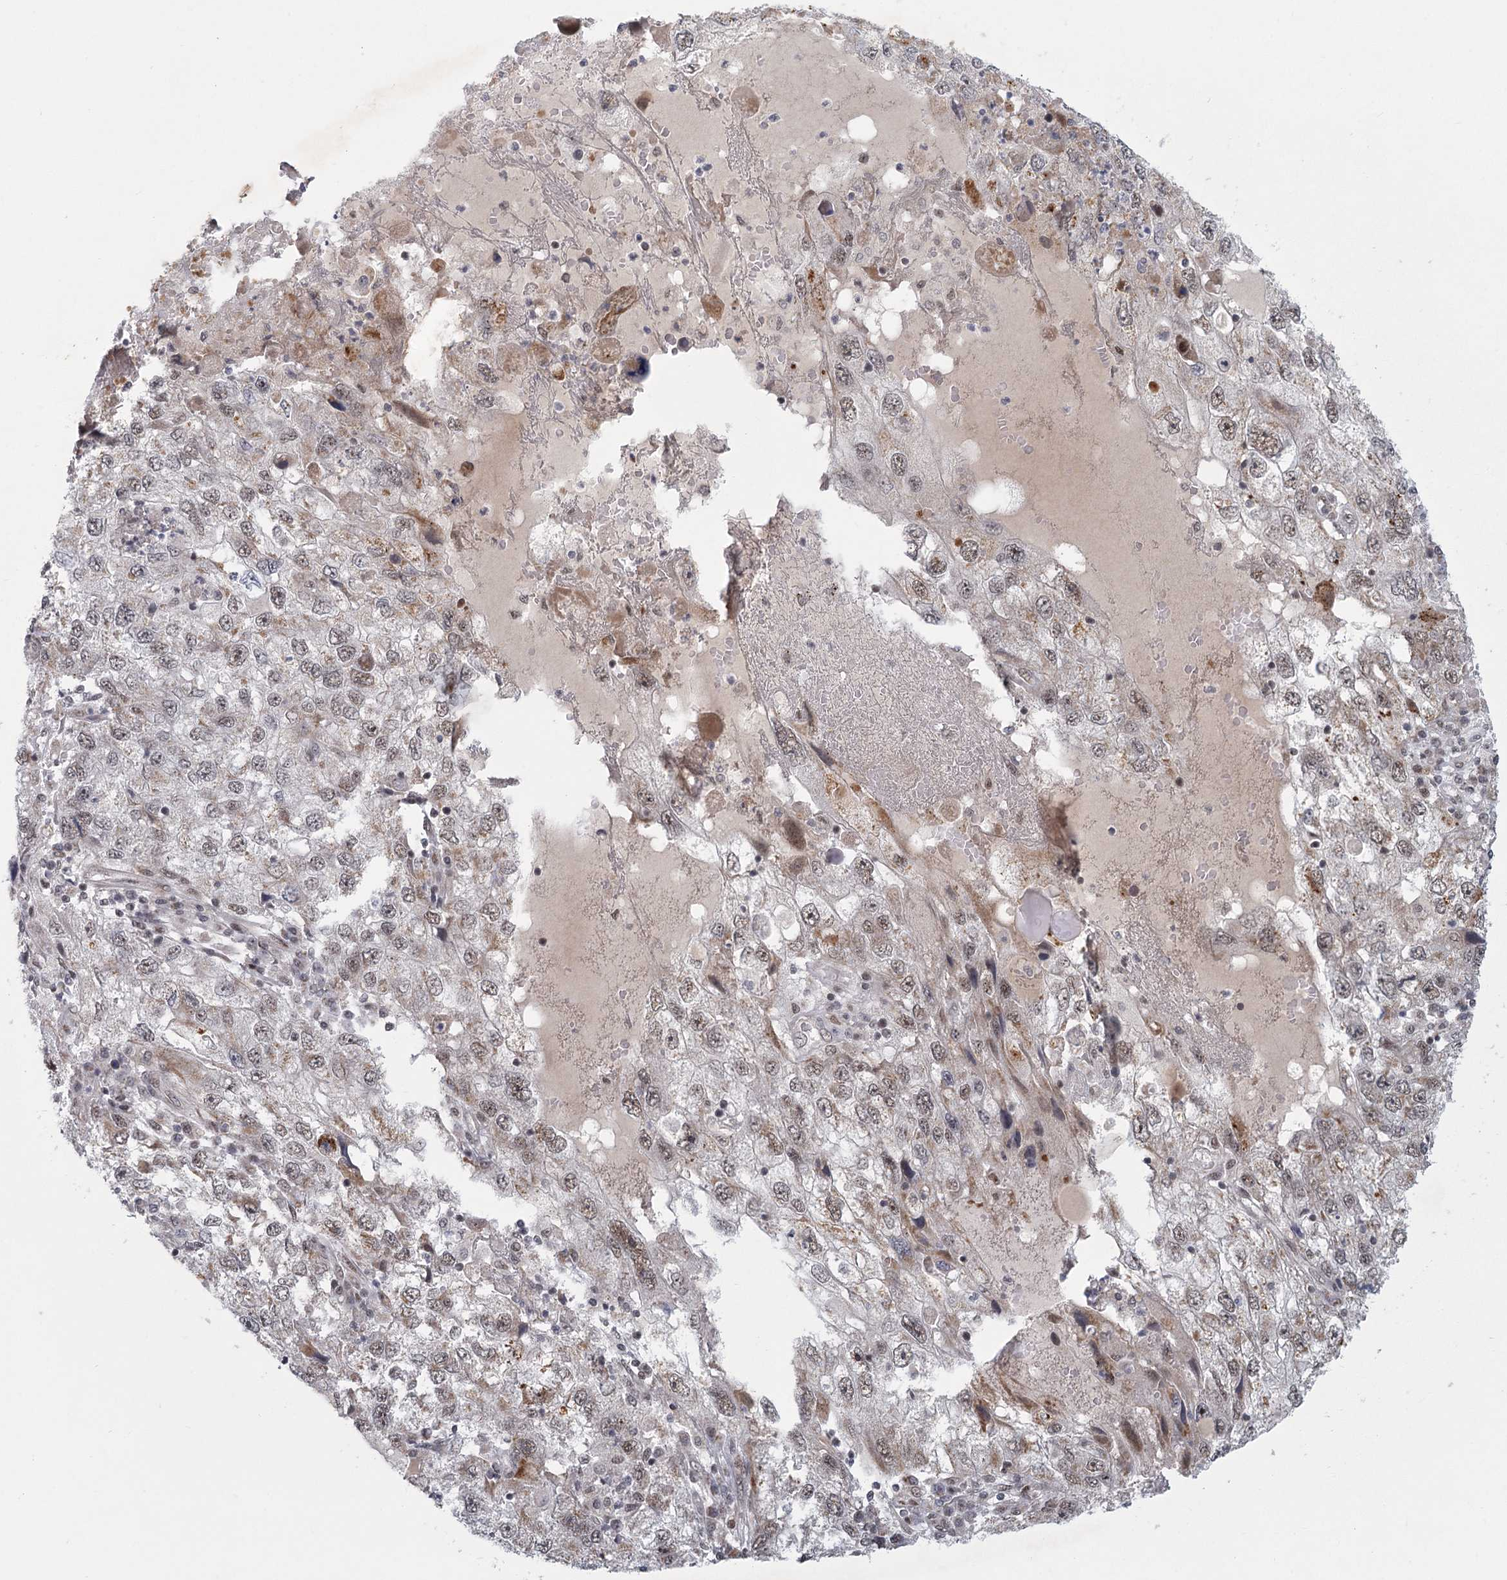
{"staining": {"intensity": "weak", "quantity": ">75%", "location": "nuclear"}, "tissue": "endometrial cancer", "cell_type": "Tumor cells", "image_type": "cancer", "snomed": [{"axis": "morphology", "description": "Adenocarcinoma, NOS"}, {"axis": "topography", "description": "Endometrium"}], "caption": "A brown stain labels weak nuclear staining of a protein in human adenocarcinoma (endometrial) tumor cells.", "gene": "CIB4", "patient": {"sex": "female", "age": 49}}